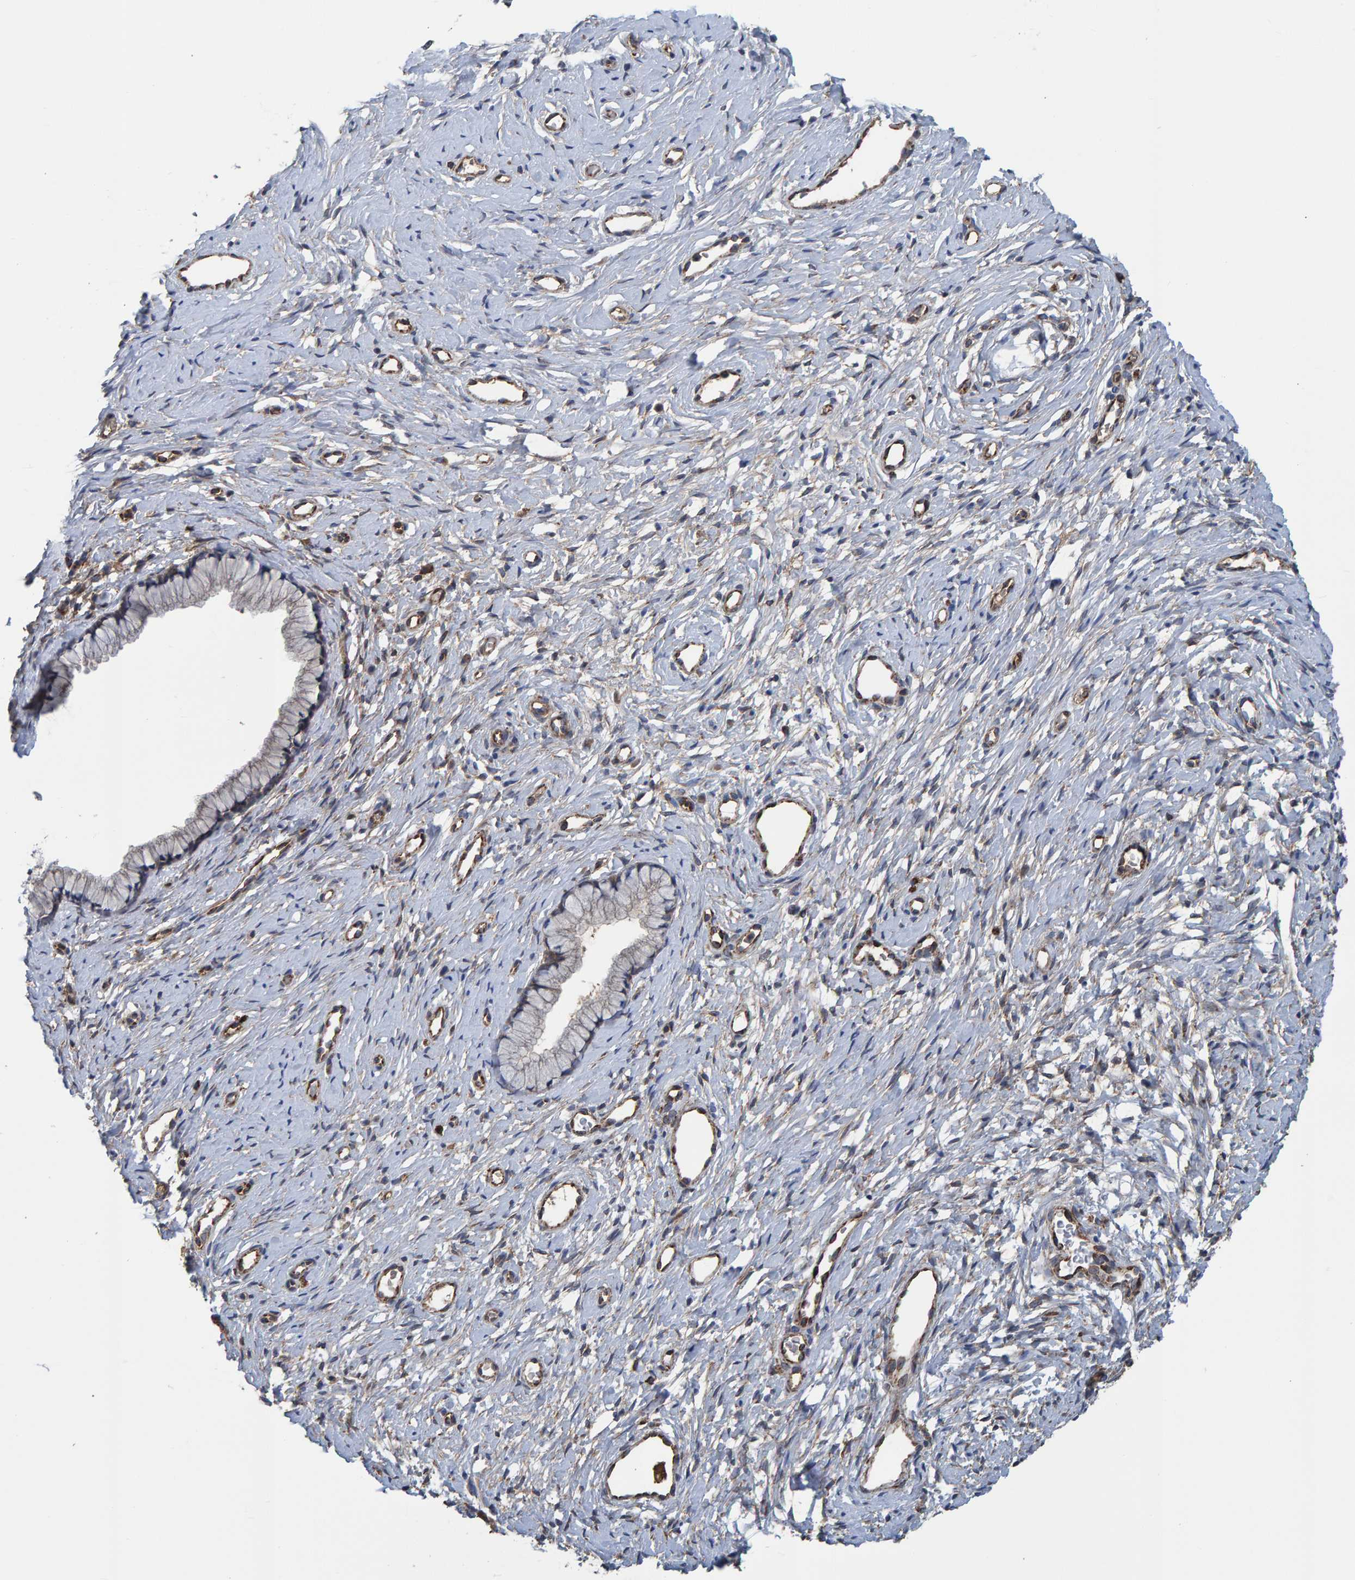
{"staining": {"intensity": "moderate", "quantity": "25%-75%", "location": "cytoplasmic/membranous"}, "tissue": "cervix", "cell_type": "Glandular cells", "image_type": "normal", "snomed": [{"axis": "morphology", "description": "Normal tissue, NOS"}, {"axis": "topography", "description": "Cervix"}], "caption": "IHC of benign human cervix reveals medium levels of moderate cytoplasmic/membranous staining in approximately 25%-75% of glandular cells. (DAB (3,3'-diaminobenzidine) IHC, brown staining for protein, blue staining for nuclei).", "gene": "LRSAM1", "patient": {"sex": "female", "age": 77}}